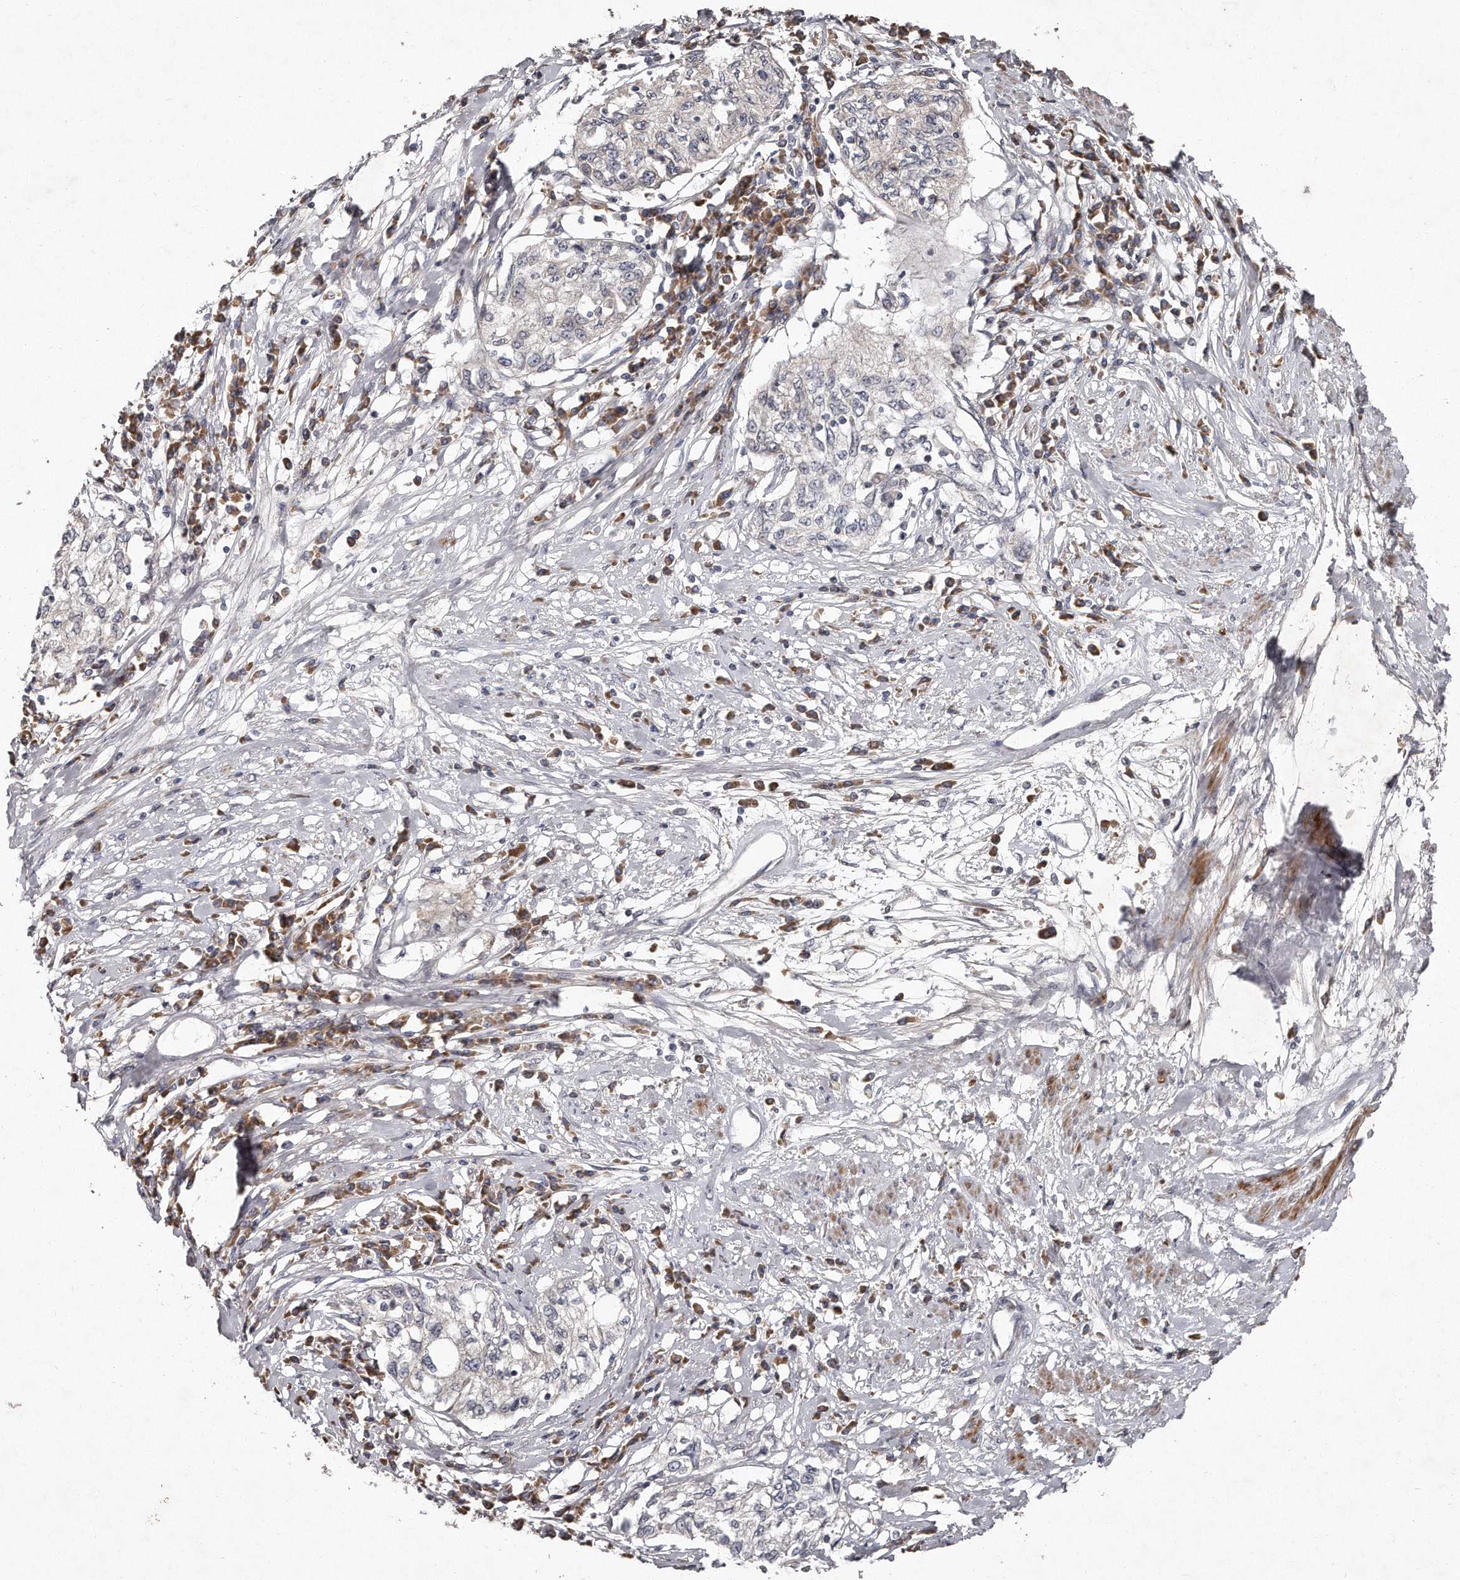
{"staining": {"intensity": "negative", "quantity": "none", "location": "none"}, "tissue": "cervical cancer", "cell_type": "Tumor cells", "image_type": "cancer", "snomed": [{"axis": "morphology", "description": "Squamous cell carcinoma, NOS"}, {"axis": "topography", "description": "Cervix"}], "caption": "Immunohistochemical staining of cervical cancer (squamous cell carcinoma) displays no significant staining in tumor cells.", "gene": "TECR", "patient": {"sex": "female", "age": 57}}